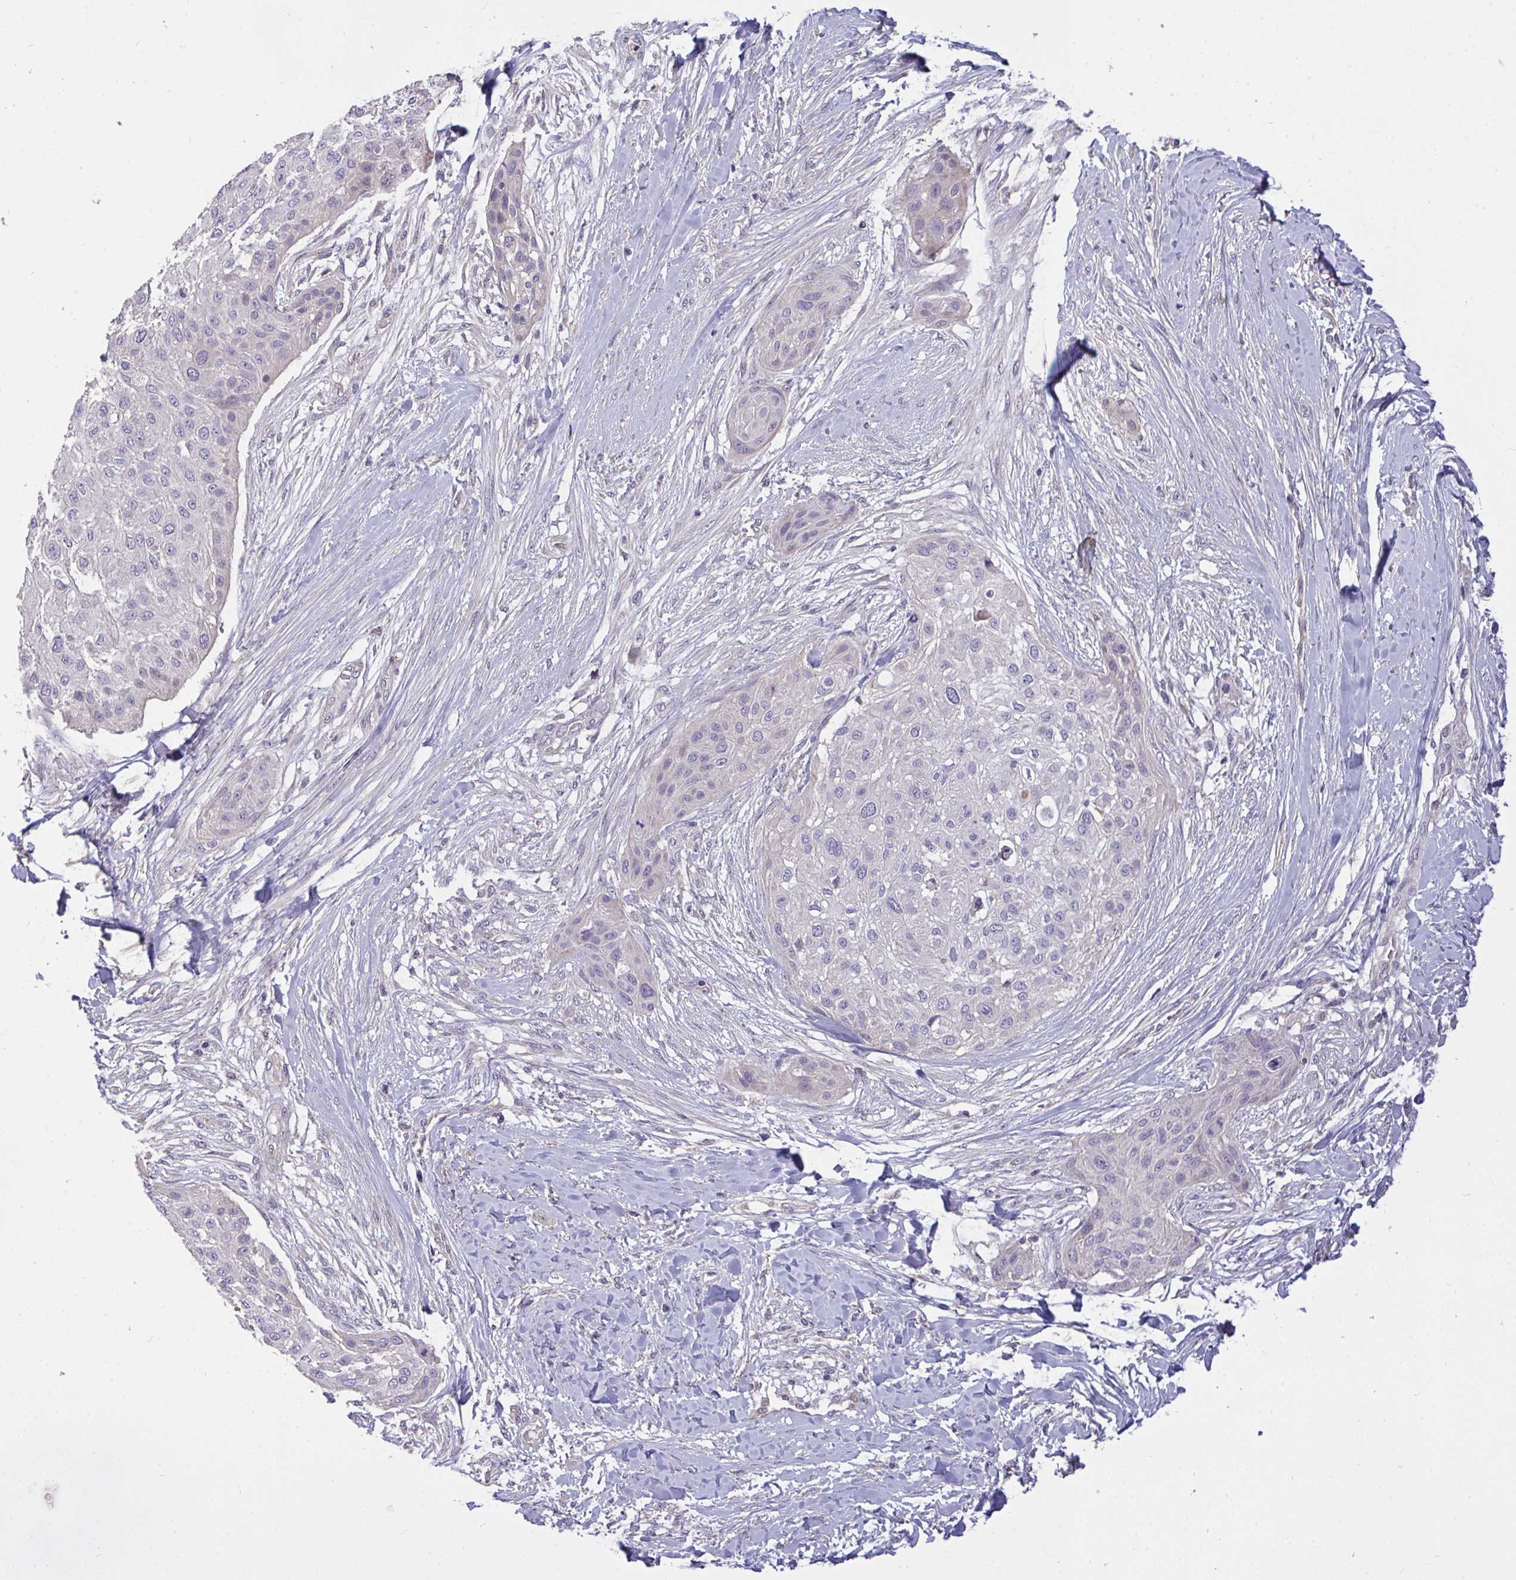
{"staining": {"intensity": "negative", "quantity": "none", "location": "none"}, "tissue": "skin cancer", "cell_type": "Tumor cells", "image_type": "cancer", "snomed": [{"axis": "morphology", "description": "Squamous cell carcinoma, NOS"}, {"axis": "topography", "description": "Skin"}], "caption": "There is no significant expression in tumor cells of skin cancer.", "gene": "C19orf54", "patient": {"sex": "female", "age": 87}}